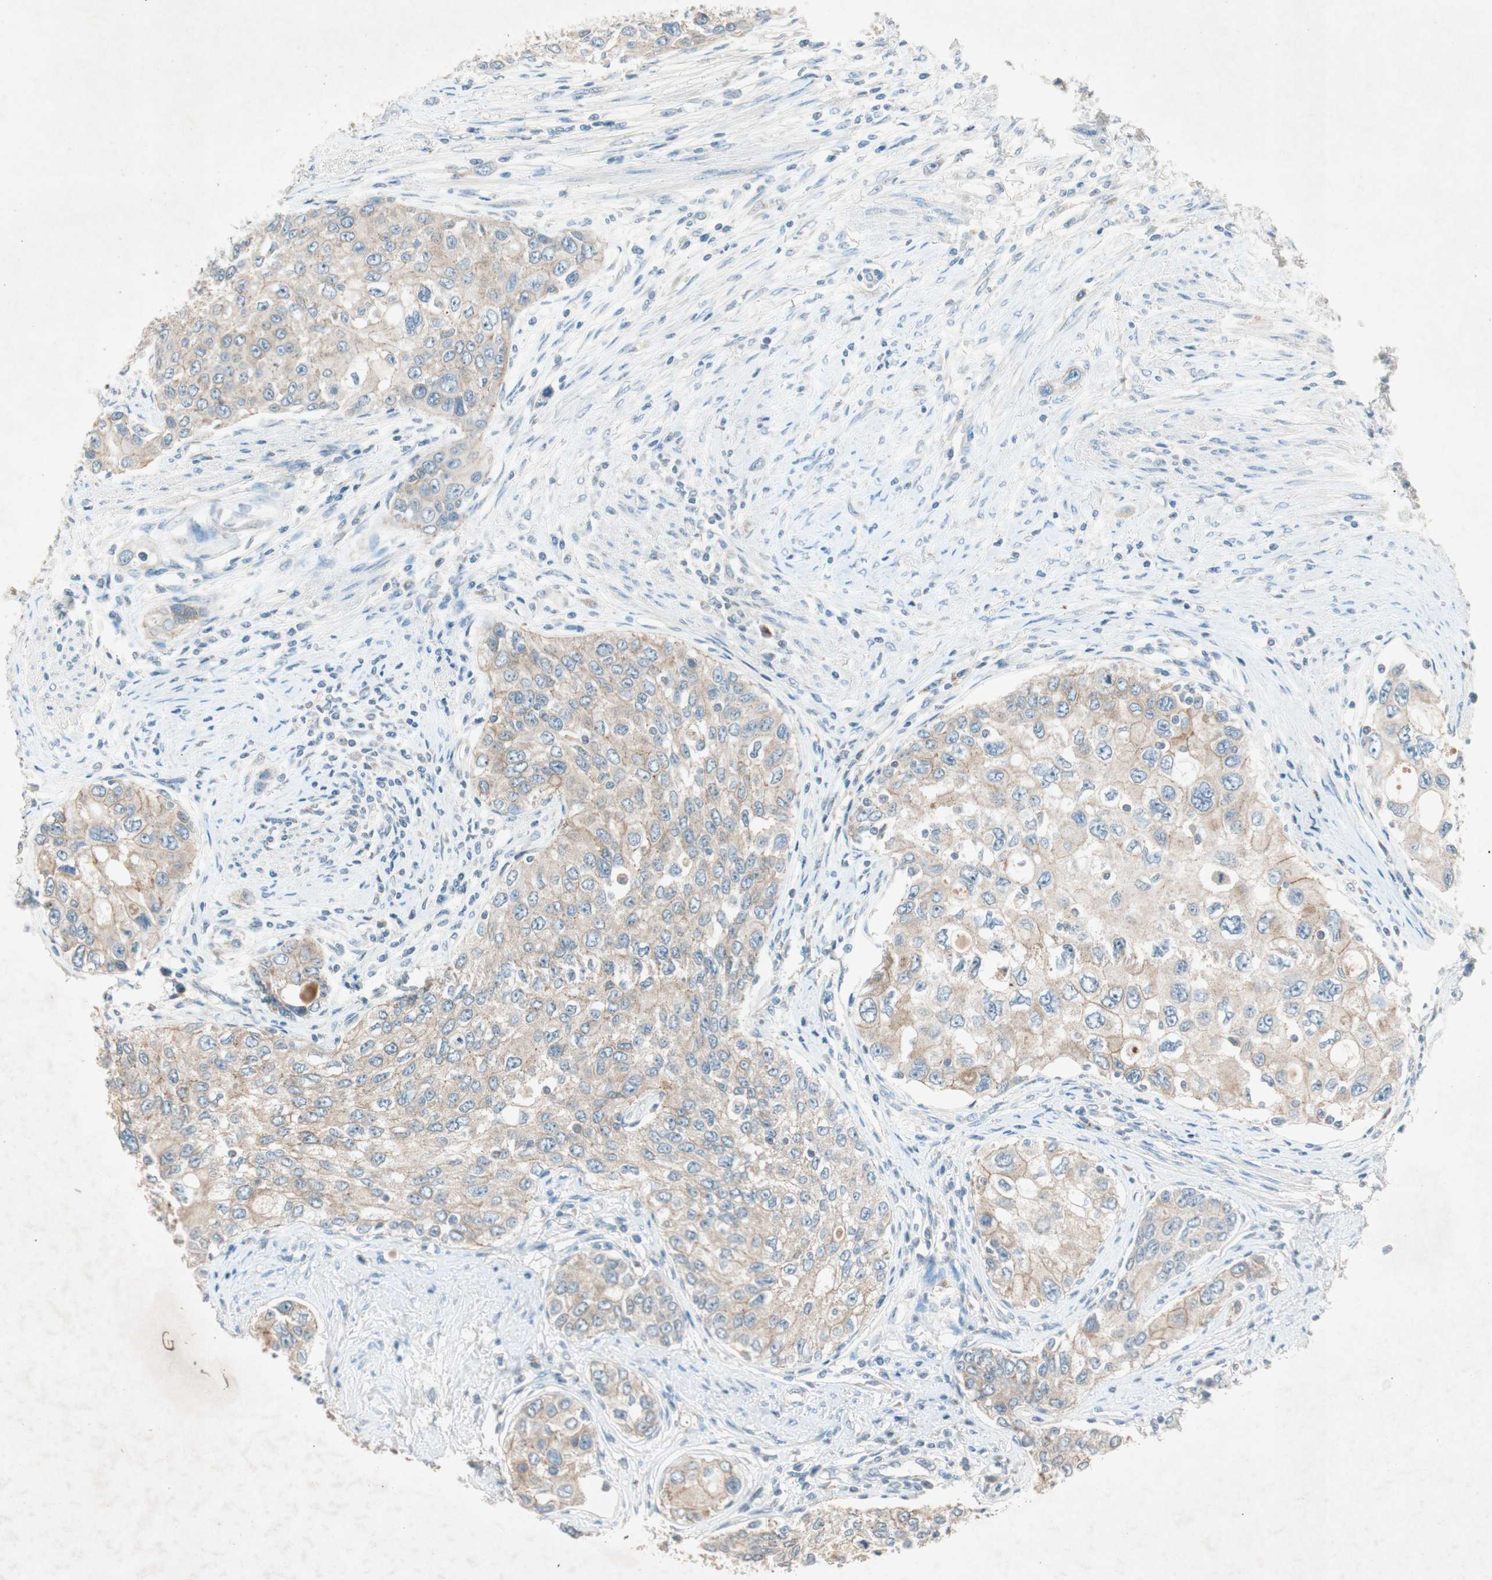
{"staining": {"intensity": "weak", "quantity": "25%-75%", "location": "cytoplasmic/membranous"}, "tissue": "urothelial cancer", "cell_type": "Tumor cells", "image_type": "cancer", "snomed": [{"axis": "morphology", "description": "Urothelial carcinoma, High grade"}, {"axis": "topography", "description": "Urinary bladder"}], "caption": "IHC of urothelial cancer reveals low levels of weak cytoplasmic/membranous staining in about 25%-75% of tumor cells.", "gene": "NKAIN1", "patient": {"sex": "female", "age": 56}}